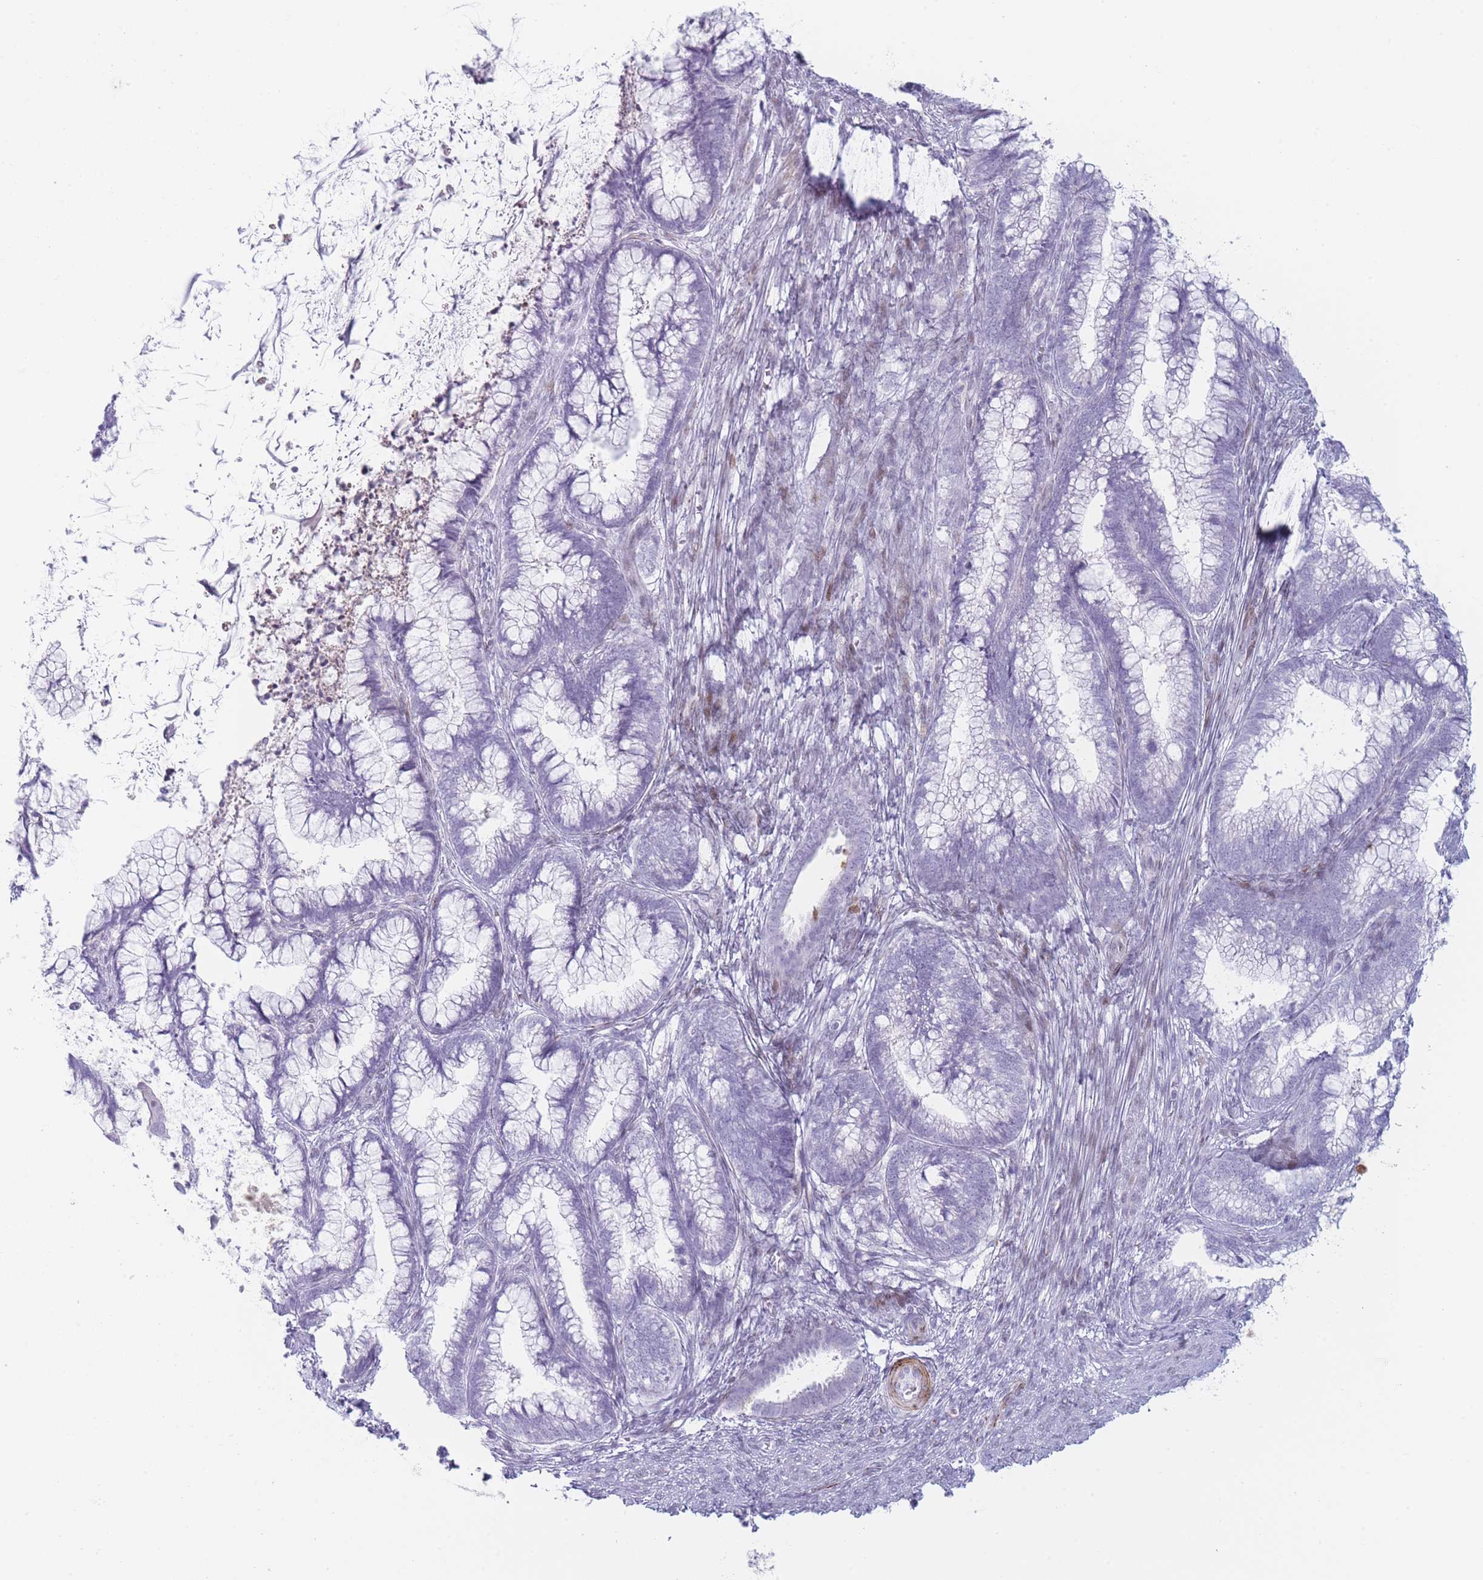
{"staining": {"intensity": "negative", "quantity": "none", "location": "none"}, "tissue": "cervical cancer", "cell_type": "Tumor cells", "image_type": "cancer", "snomed": [{"axis": "morphology", "description": "Adenocarcinoma, NOS"}, {"axis": "topography", "description": "Cervix"}], "caption": "An immunohistochemistry (IHC) micrograph of cervical cancer (adenocarcinoma) is shown. There is no staining in tumor cells of cervical cancer (adenocarcinoma). (Immunohistochemistry, brightfield microscopy, high magnification).", "gene": "IFNA6", "patient": {"sex": "female", "age": 44}}